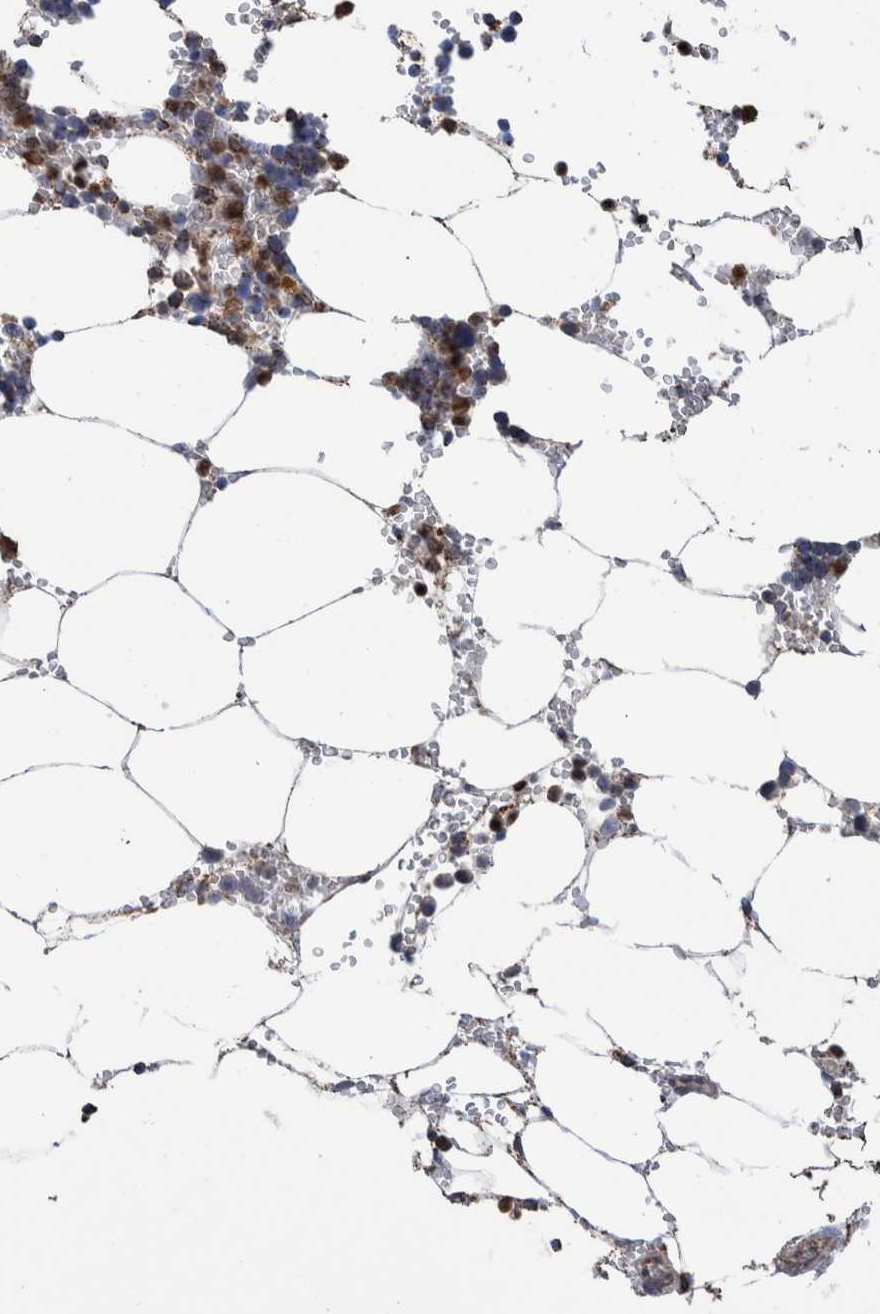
{"staining": {"intensity": "strong", "quantity": ">75%", "location": "cytoplasmic/membranous,nuclear"}, "tissue": "bone marrow", "cell_type": "Hematopoietic cells", "image_type": "normal", "snomed": [{"axis": "morphology", "description": "Normal tissue, NOS"}, {"axis": "topography", "description": "Bone marrow"}], "caption": "Brown immunohistochemical staining in unremarkable human bone marrow demonstrates strong cytoplasmic/membranous,nuclear positivity in approximately >75% of hematopoietic cells. (DAB (3,3'-diaminobenzidine) IHC, brown staining for protein, blue staining for nuclei).", "gene": "DECR1", "patient": {"sex": "male", "age": 70}}